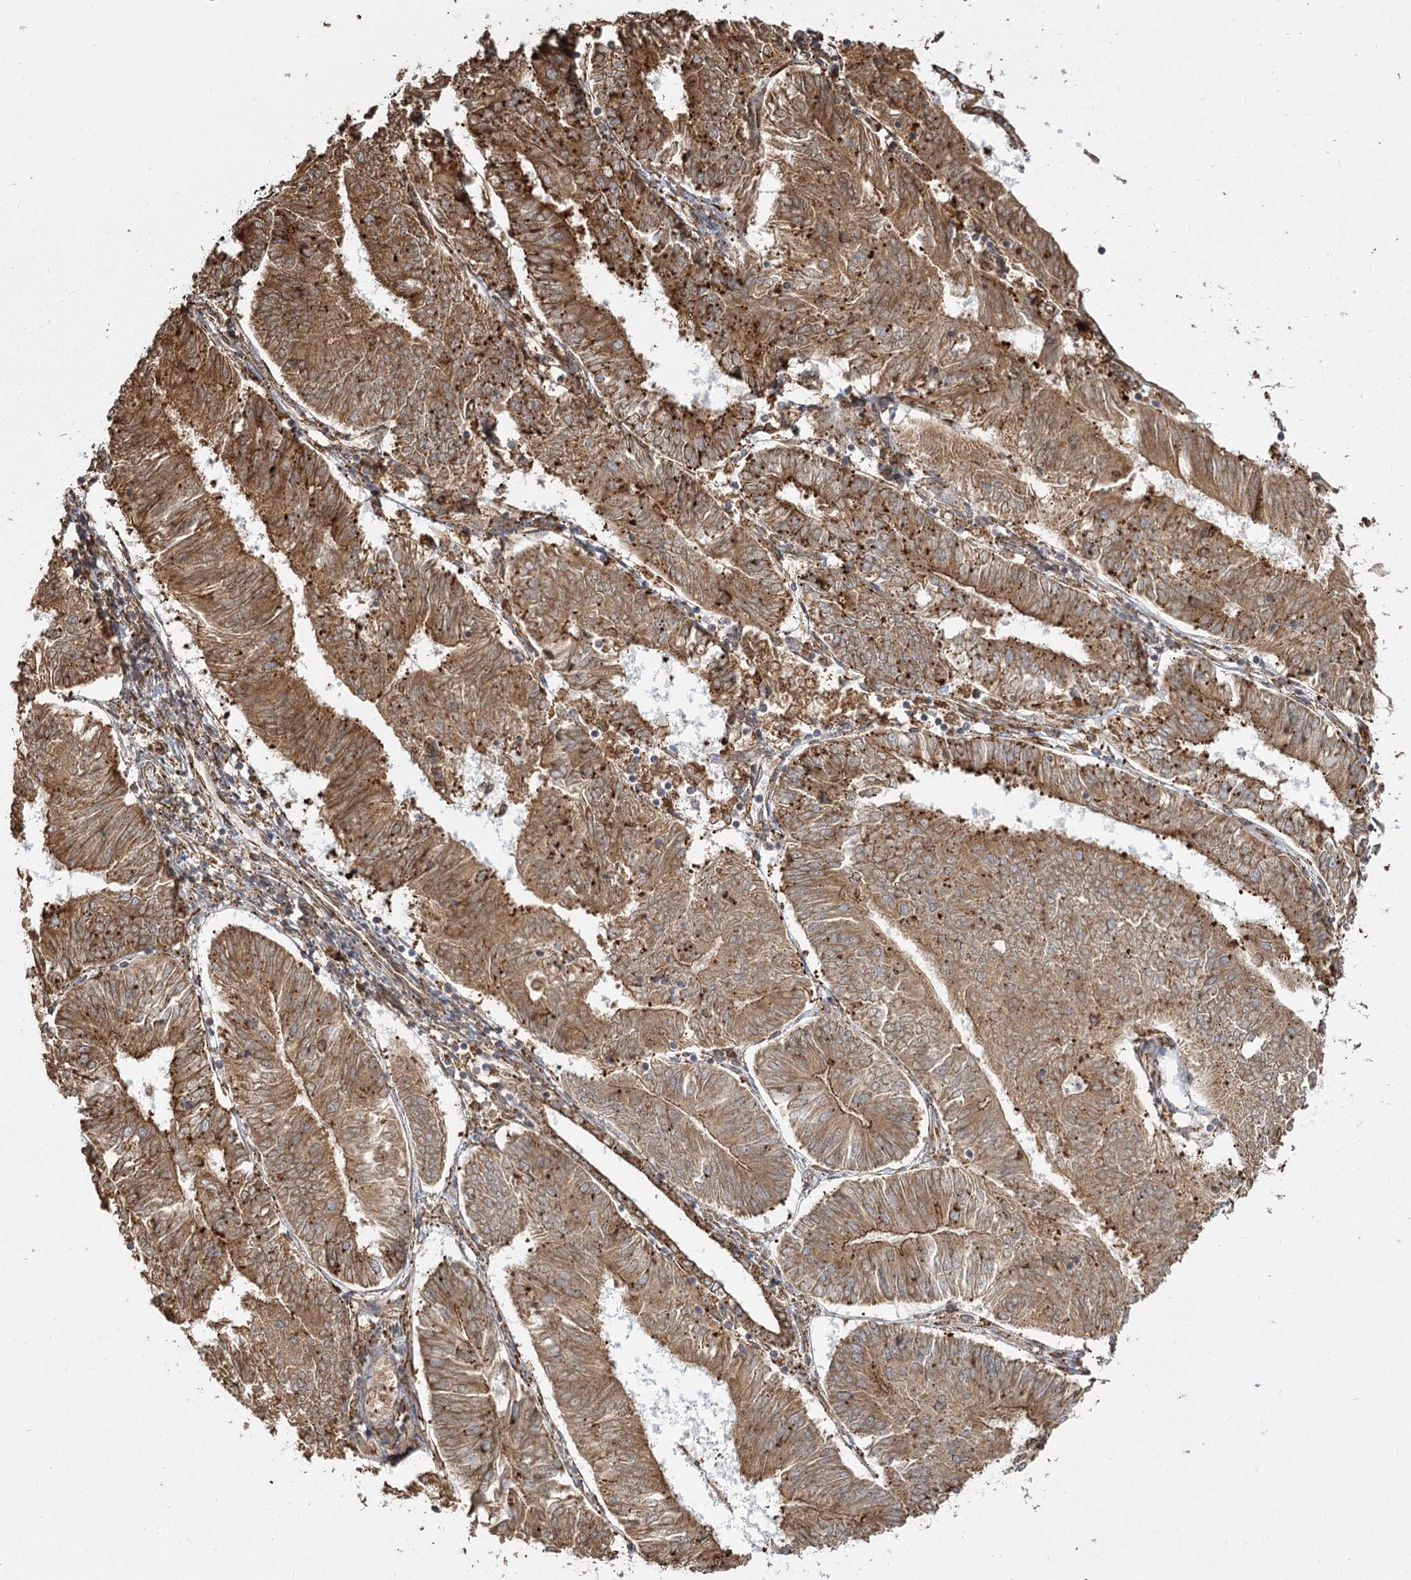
{"staining": {"intensity": "moderate", "quantity": ">75%", "location": "cytoplasmic/membranous"}, "tissue": "endometrial cancer", "cell_type": "Tumor cells", "image_type": "cancer", "snomed": [{"axis": "morphology", "description": "Adenocarcinoma, NOS"}, {"axis": "topography", "description": "Endometrium"}], "caption": "This micrograph shows immunohistochemistry staining of adenocarcinoma (endometrial), with medium moderate cytoplasmic/membranous staining in approximately >75% of tumor cells.", "gene": "FAM13A", "patient": {"sex": "female", "age": 58}}